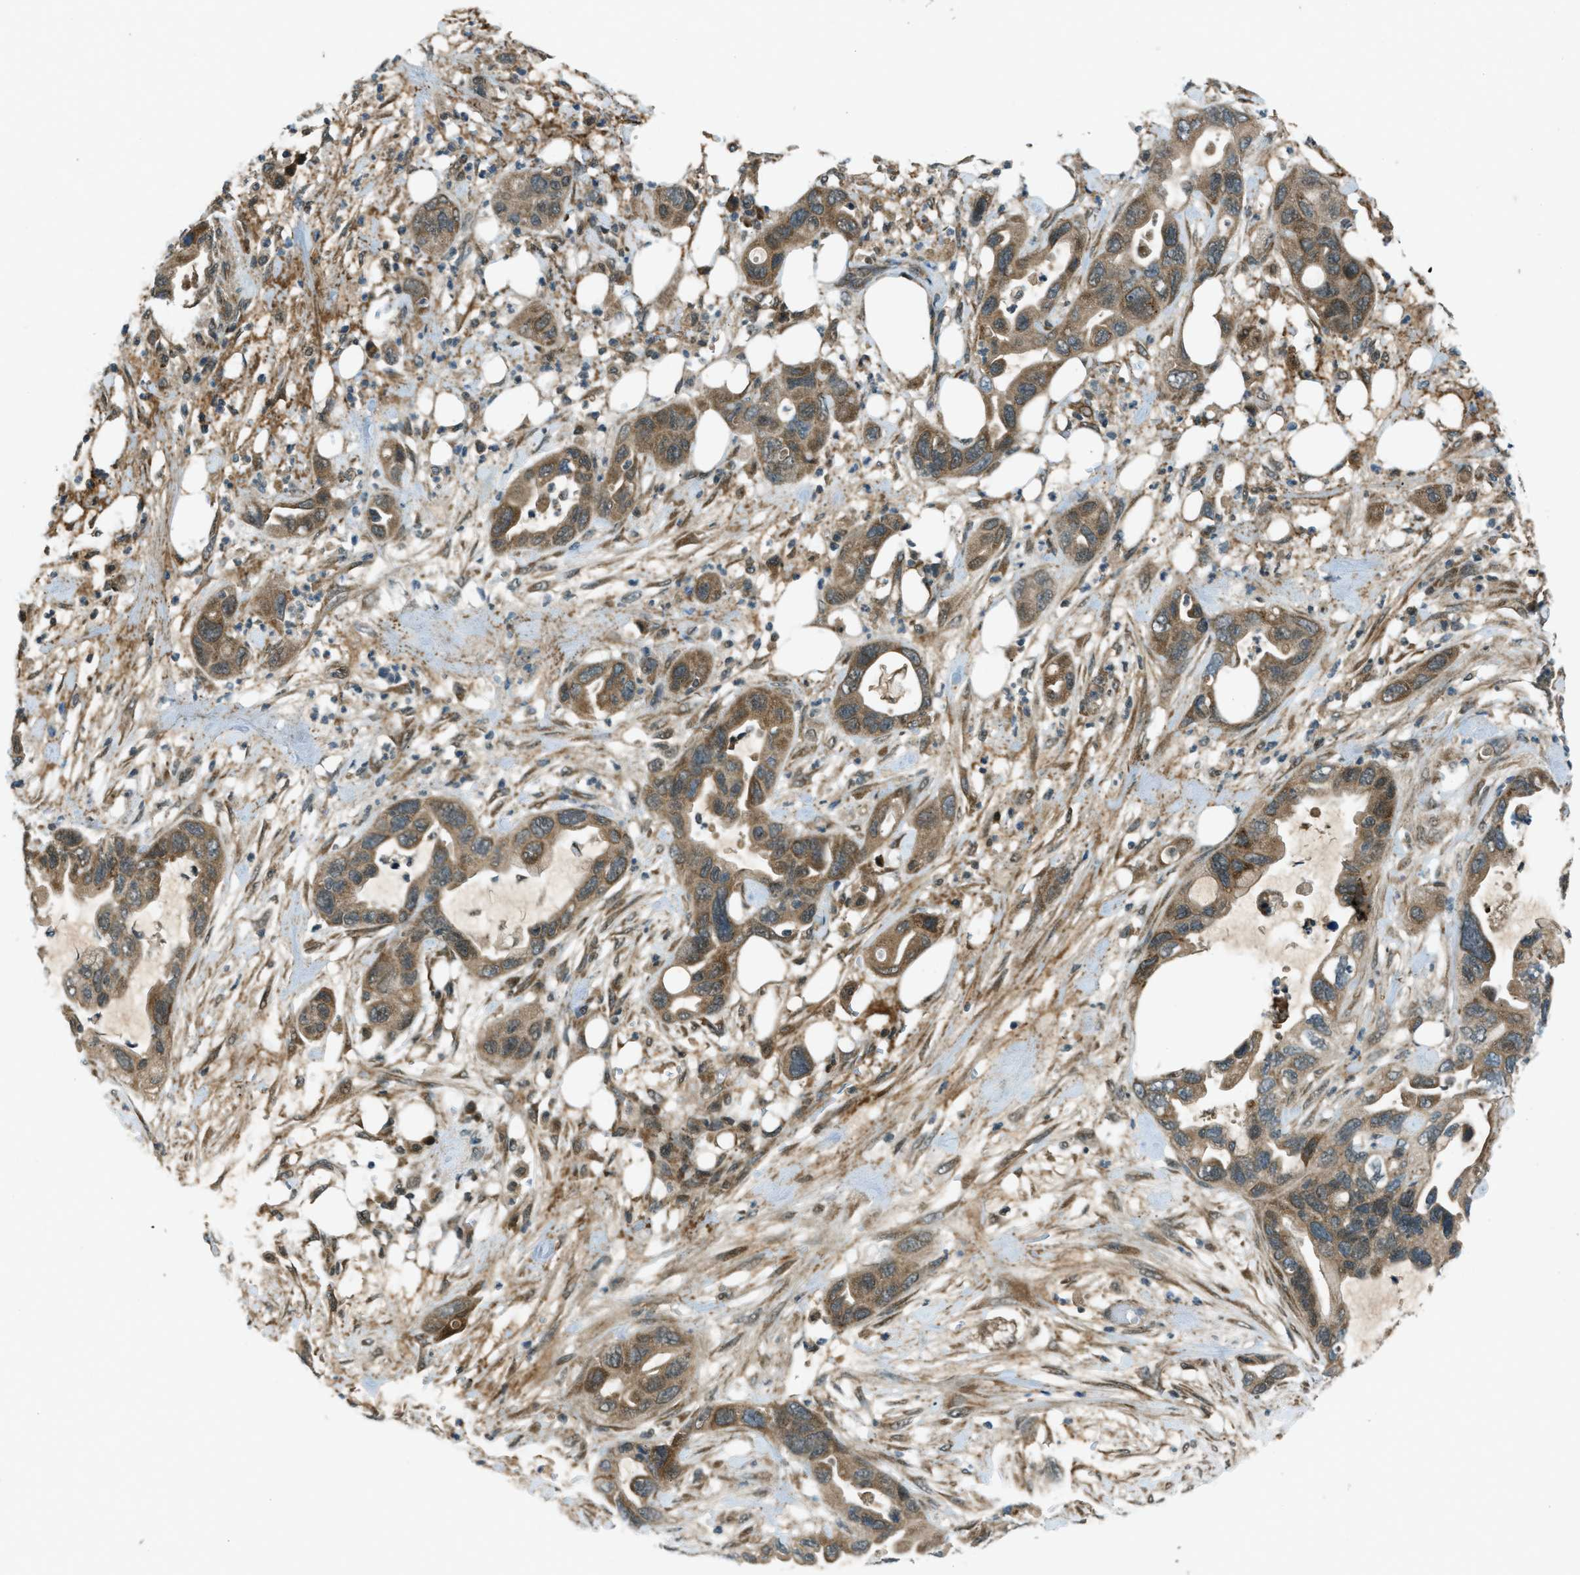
{"staining": {"intensity": "moderate", "quantity": ">75%", "location": "cytoplasmic/membranous"}, "tissue": "pancreatic cancer", "cell_type": "Tumor cells", "image_type": "cancer", "snomed": [{"axis": "morphology", "description": "Adenocarcinoma, NOS"}, {"axis": "topography", "description": "Pancreas"}], "caption": "Immunohistochemical staining of pancreatic adenocarcinoma displays medium levels of moderate cytoplasmic/membranous protein staining in approximately >75% of tumor cells. The staining is performed using DAB brown chromogen to label protein expression. The nuclei are counter-stained blue using hematoxylin.", "gene": "EIF2AK3", "patient": {"sex": "female", "age": 71}}